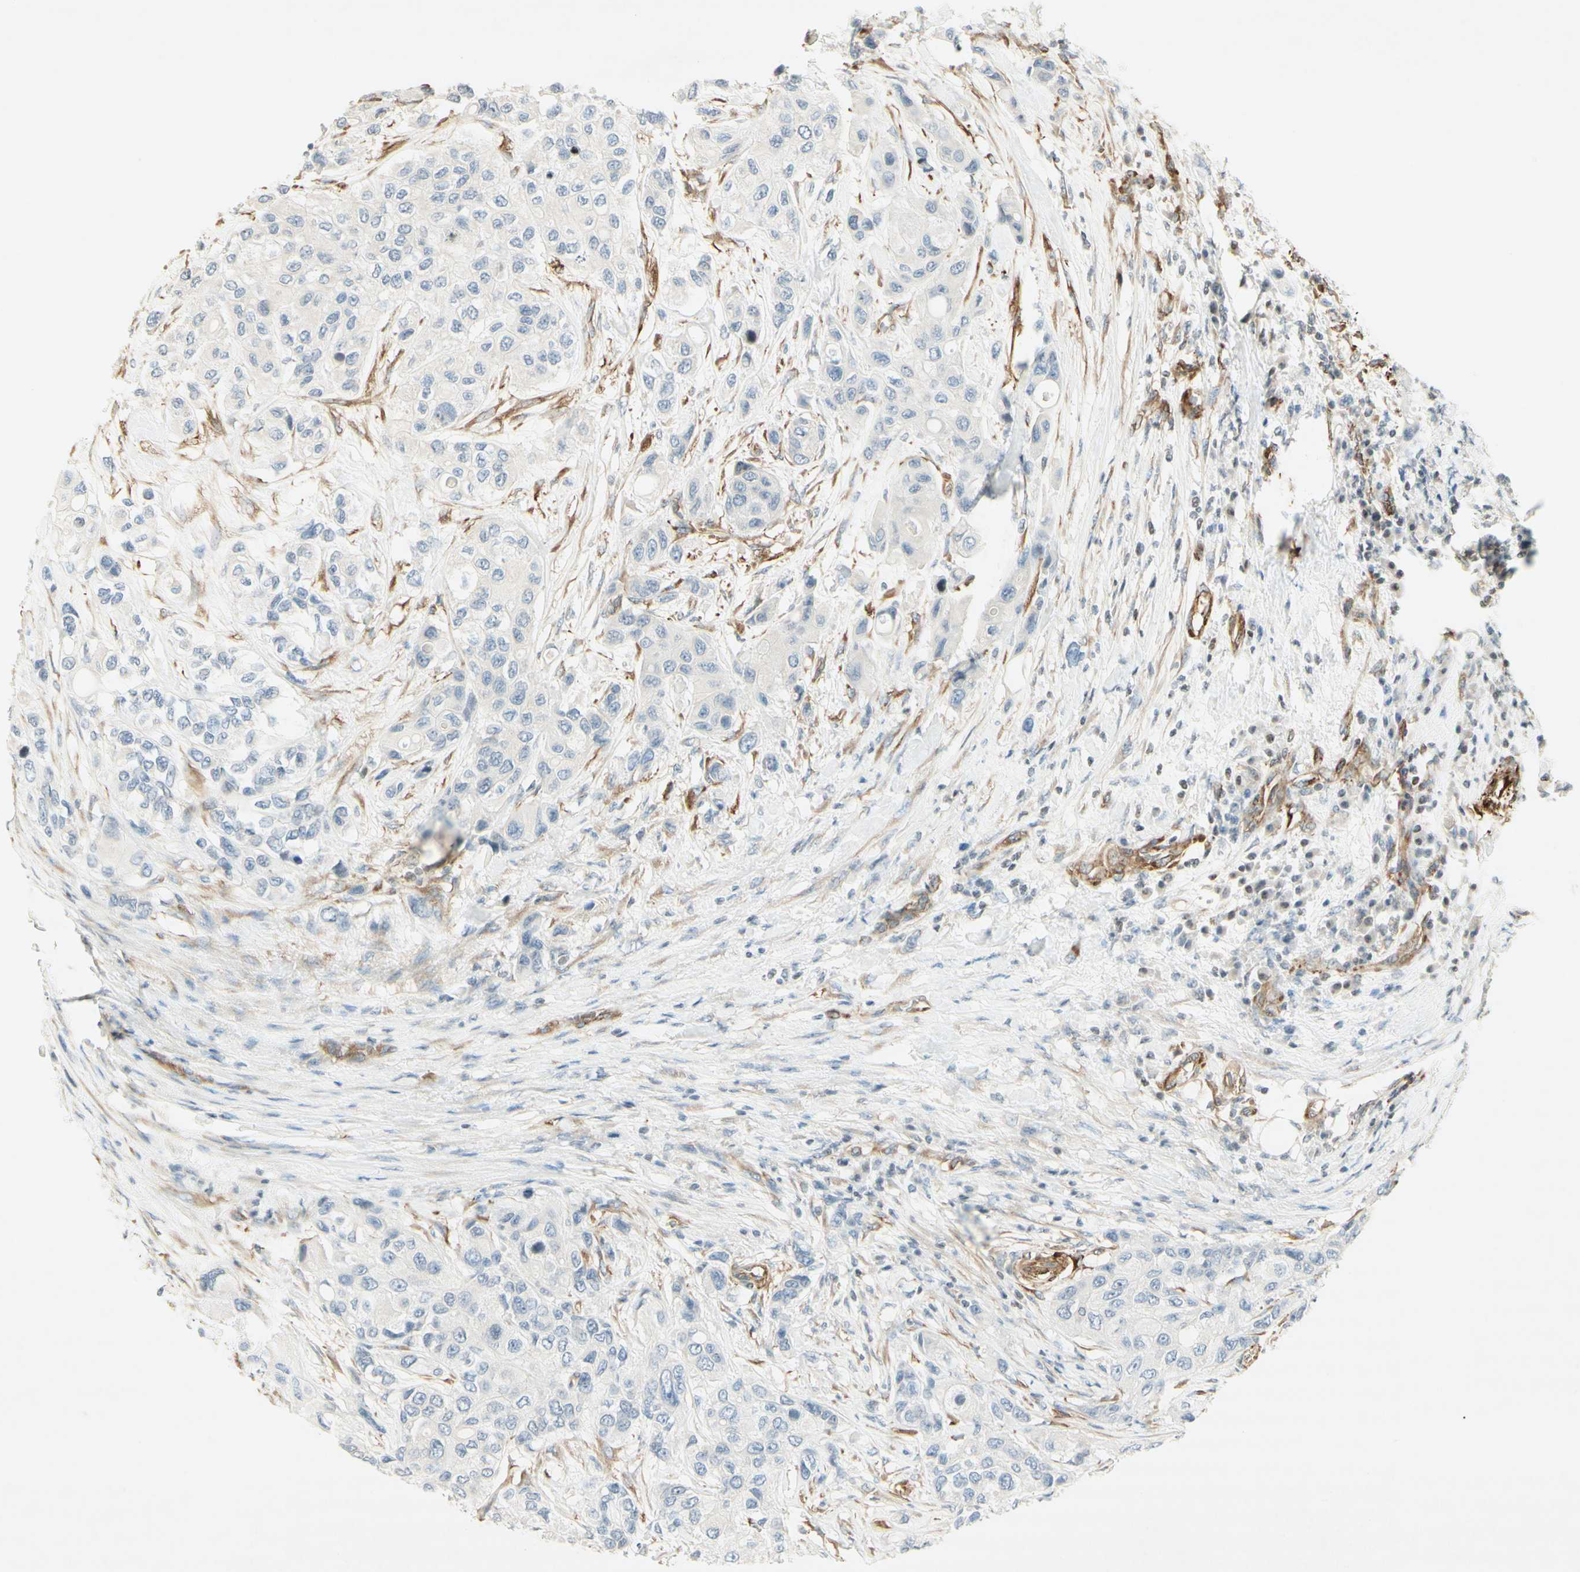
{"staining": {"intensity": "negative", "quantity": "none", "location": "none"}, "tissue": "urothelial cancer", "cell_type": "Tumor cells", "image_type": "cancer", "snomed": [{"axis": "morphology", "description": "Urothelial carcinoma, High grade"}, {"axis": "topography", "description": "Urinary bladder"}], "caption": "This is an immunohistochemistry (IHC) image of human urothelial carcinoma (high-grade). There is no positivity in tumor cells.", "gene": "MAP1B", "patient": {"sex": "female", "age": 56}}